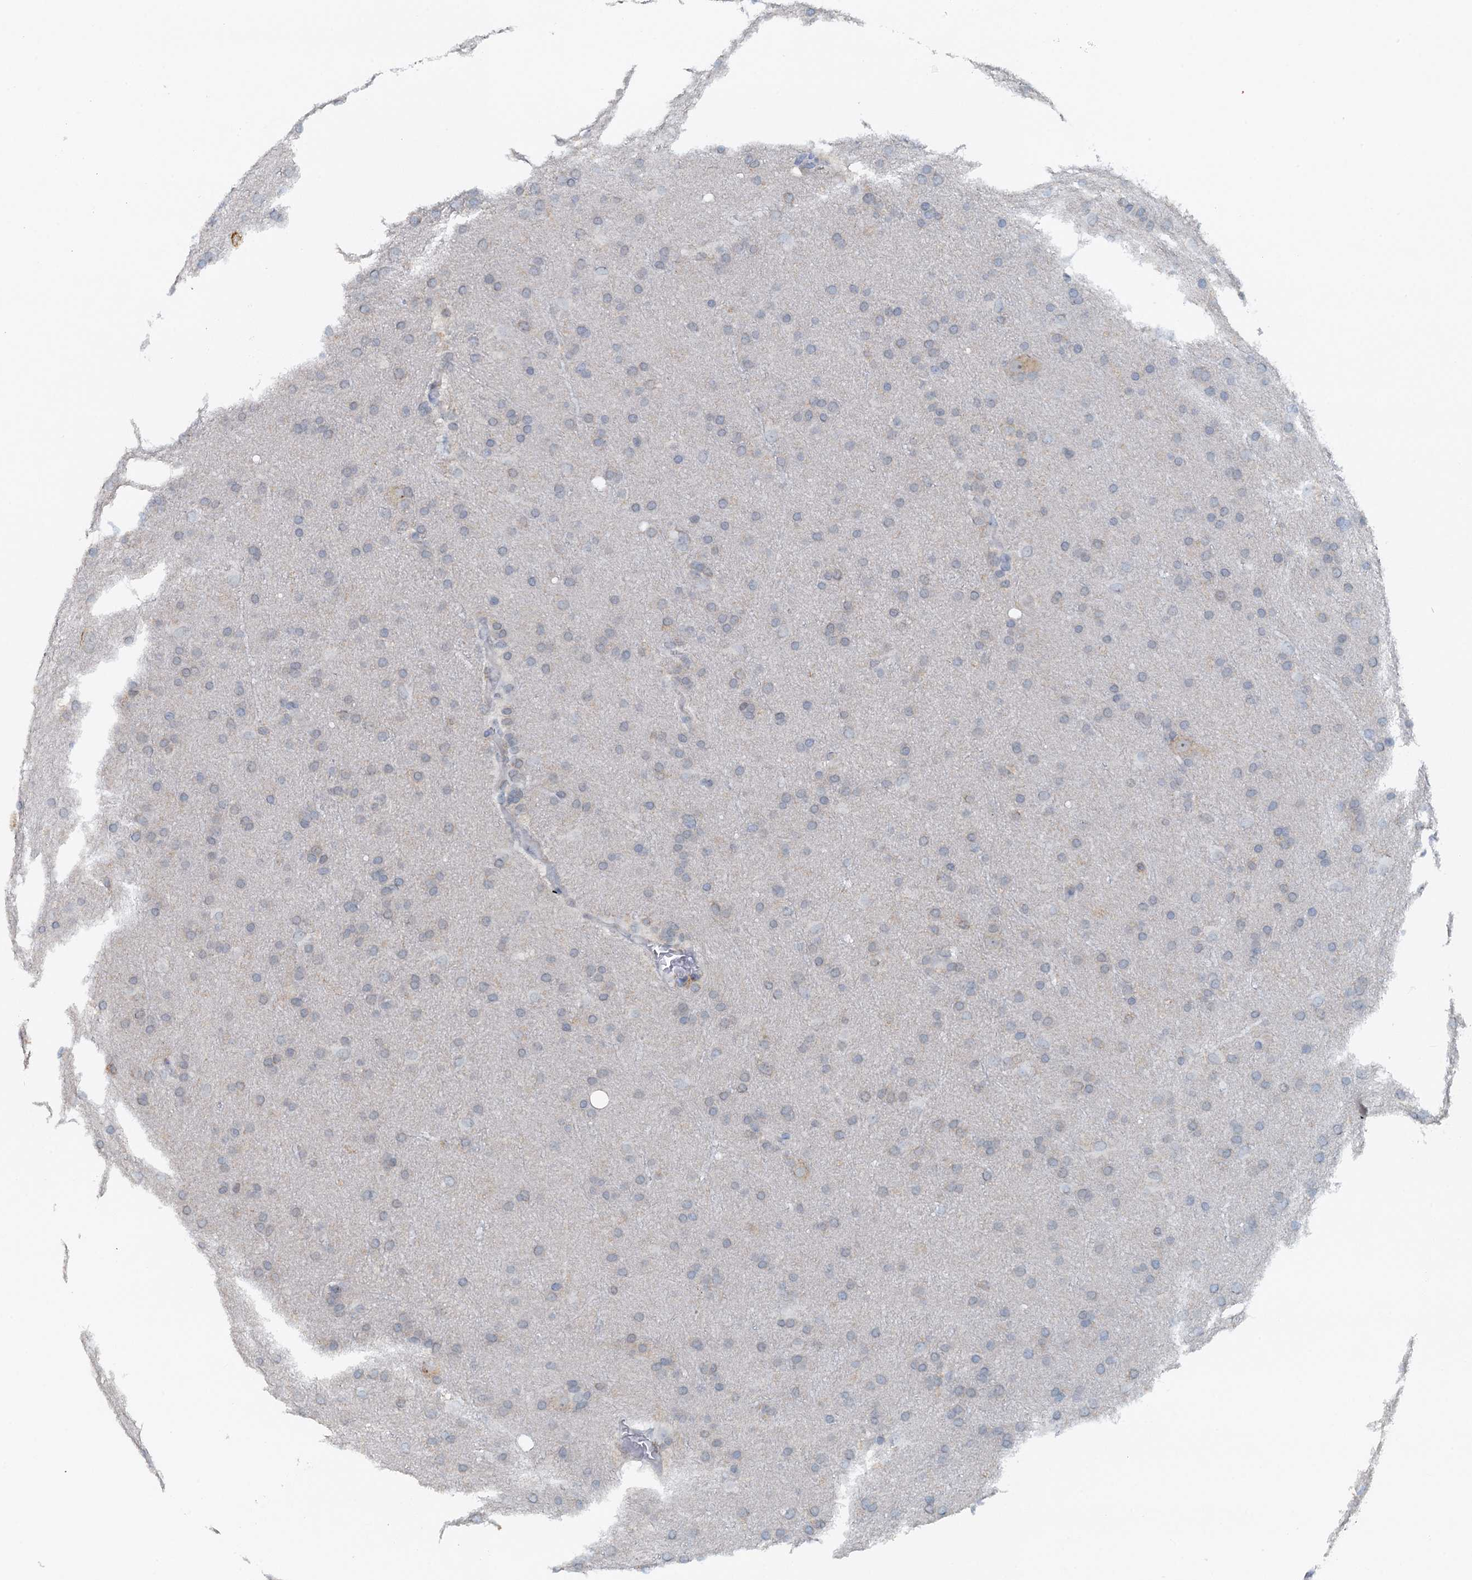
{"staining": {"intensity": "negative", "quantity": "none", "location": "none"}, "tissue": "glioma", "cell_type": "Tumor cells", "image_type": "cancer", "snomed": [{"axis": "morphology", "description": "Glioma, malignant, Low grade"}, {"axis": "topography", "description": "Brain"}], "caption": "DAB (3,3'-diaminobenzidine) immunohistochemical staining of glioma shows no significant positivity in tumor cells. (DAB (3,3'-diaminobenzidine) immunohistochemistry visualized using brightfield microscopy, high magnification).", "gene": "THAP10", "patient": {"sex": "female", "age": 32}}